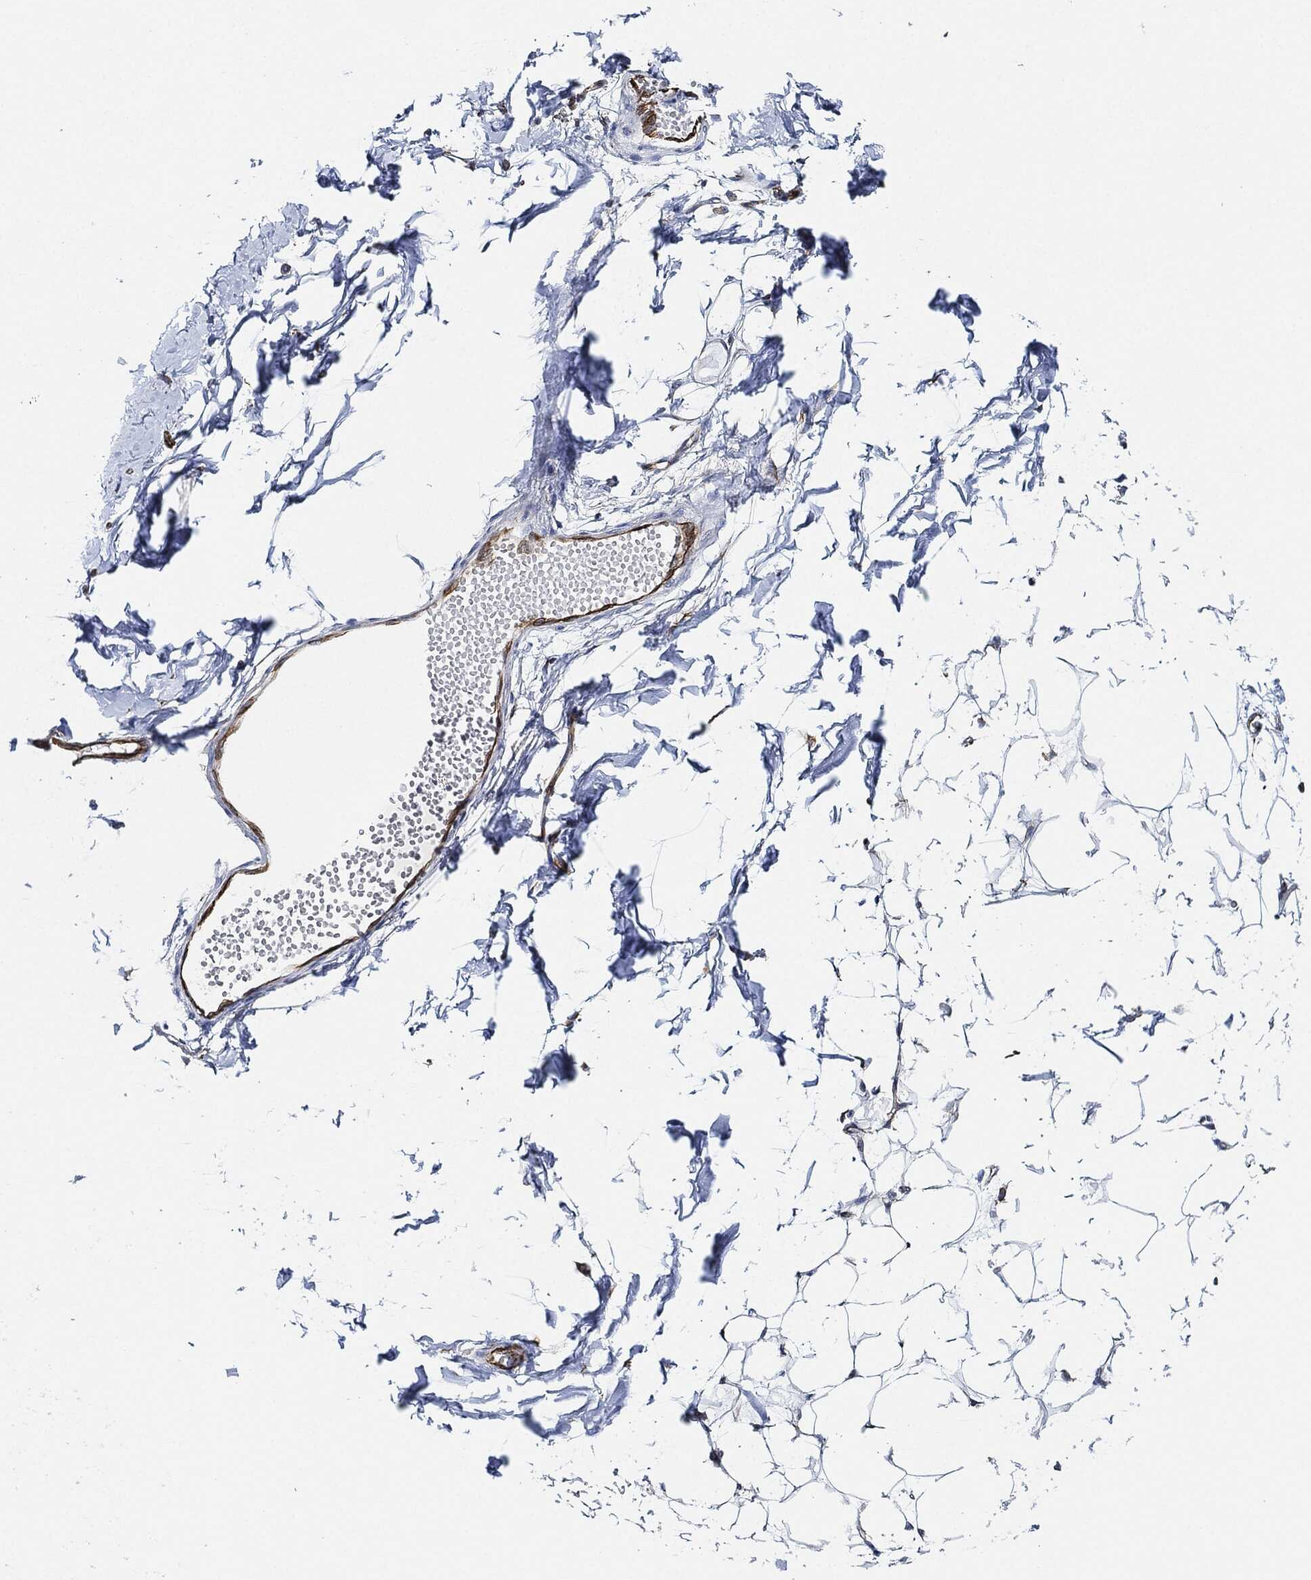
{"staining": {"intensity": "negative", "quantity": "none", "location": "none"}, "tissue": "breast", "cell_type": "Adipocytes", "image_type": "normal", "snomed": [{"axis": "morphology", "description": "Normal tissue, NOS"}, {"axis": "topography", "description": "Breast"}], "caption": "A histopathology image of human breast is negative for staining in adipocytes. The staining was performed using DAB (3,3'-diaminobenzidine) to visualize the protein expression in brown, while the nuclei were stained in blue with hematoxylin (Magnification: 20x).", "gene": "THSD1", "patient": {"sex": "female", "age": 37}}